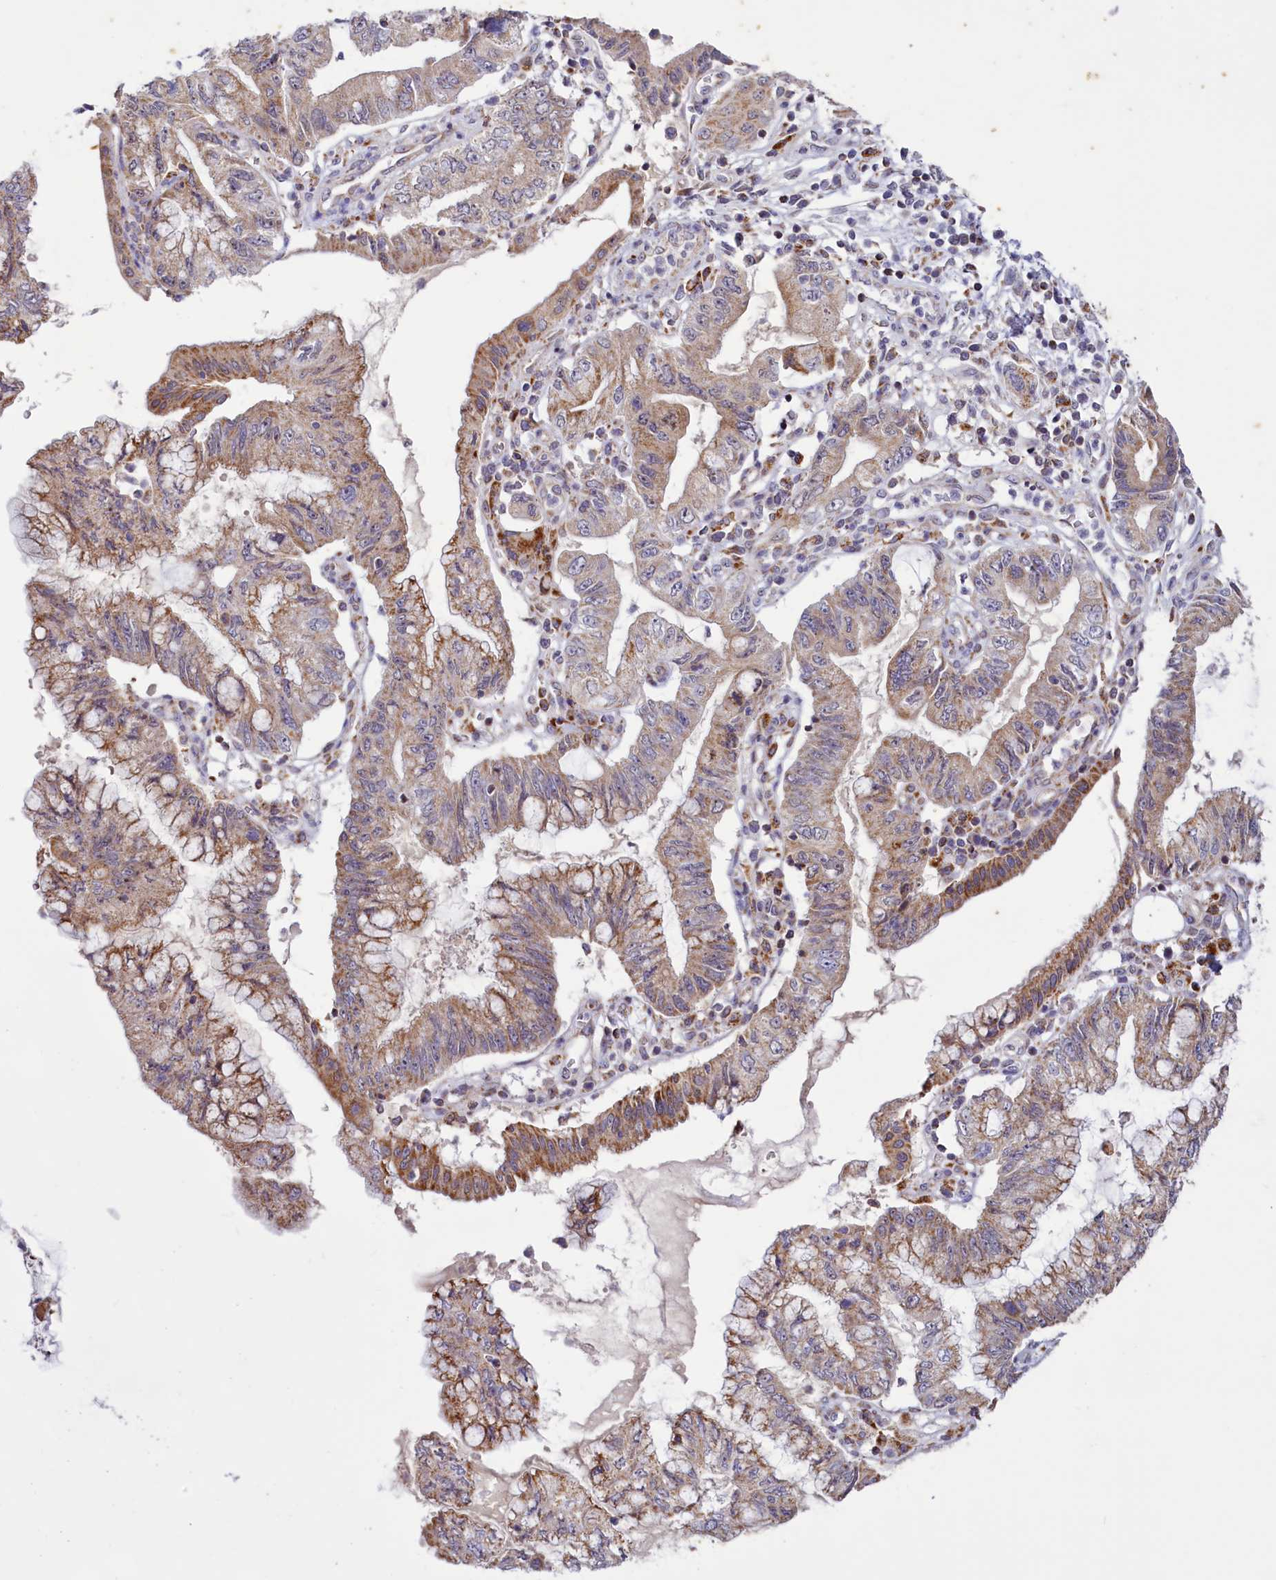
{"staining": {"intensity": "moderate", "quantity": ">75%", "location": "cytoplasmic/membranous"}, "tissue": "pancreatic cancer", "cell_type": "Tumor cells", "image_type": "cancer", "snomed": [{"axis": "morphology", "description": "Adenocarcinoma, NOS"}, {"axis": "topography", "description": "Pancreas"}], "caption": "Pancreatic cancer (adenocarcinoma) tissue shows moderate cytoplasmic/membranous positivity in about >75% of tumor cells", "gene": "DYNC2H1", "patient": {"sex": "female", "age": 73}}